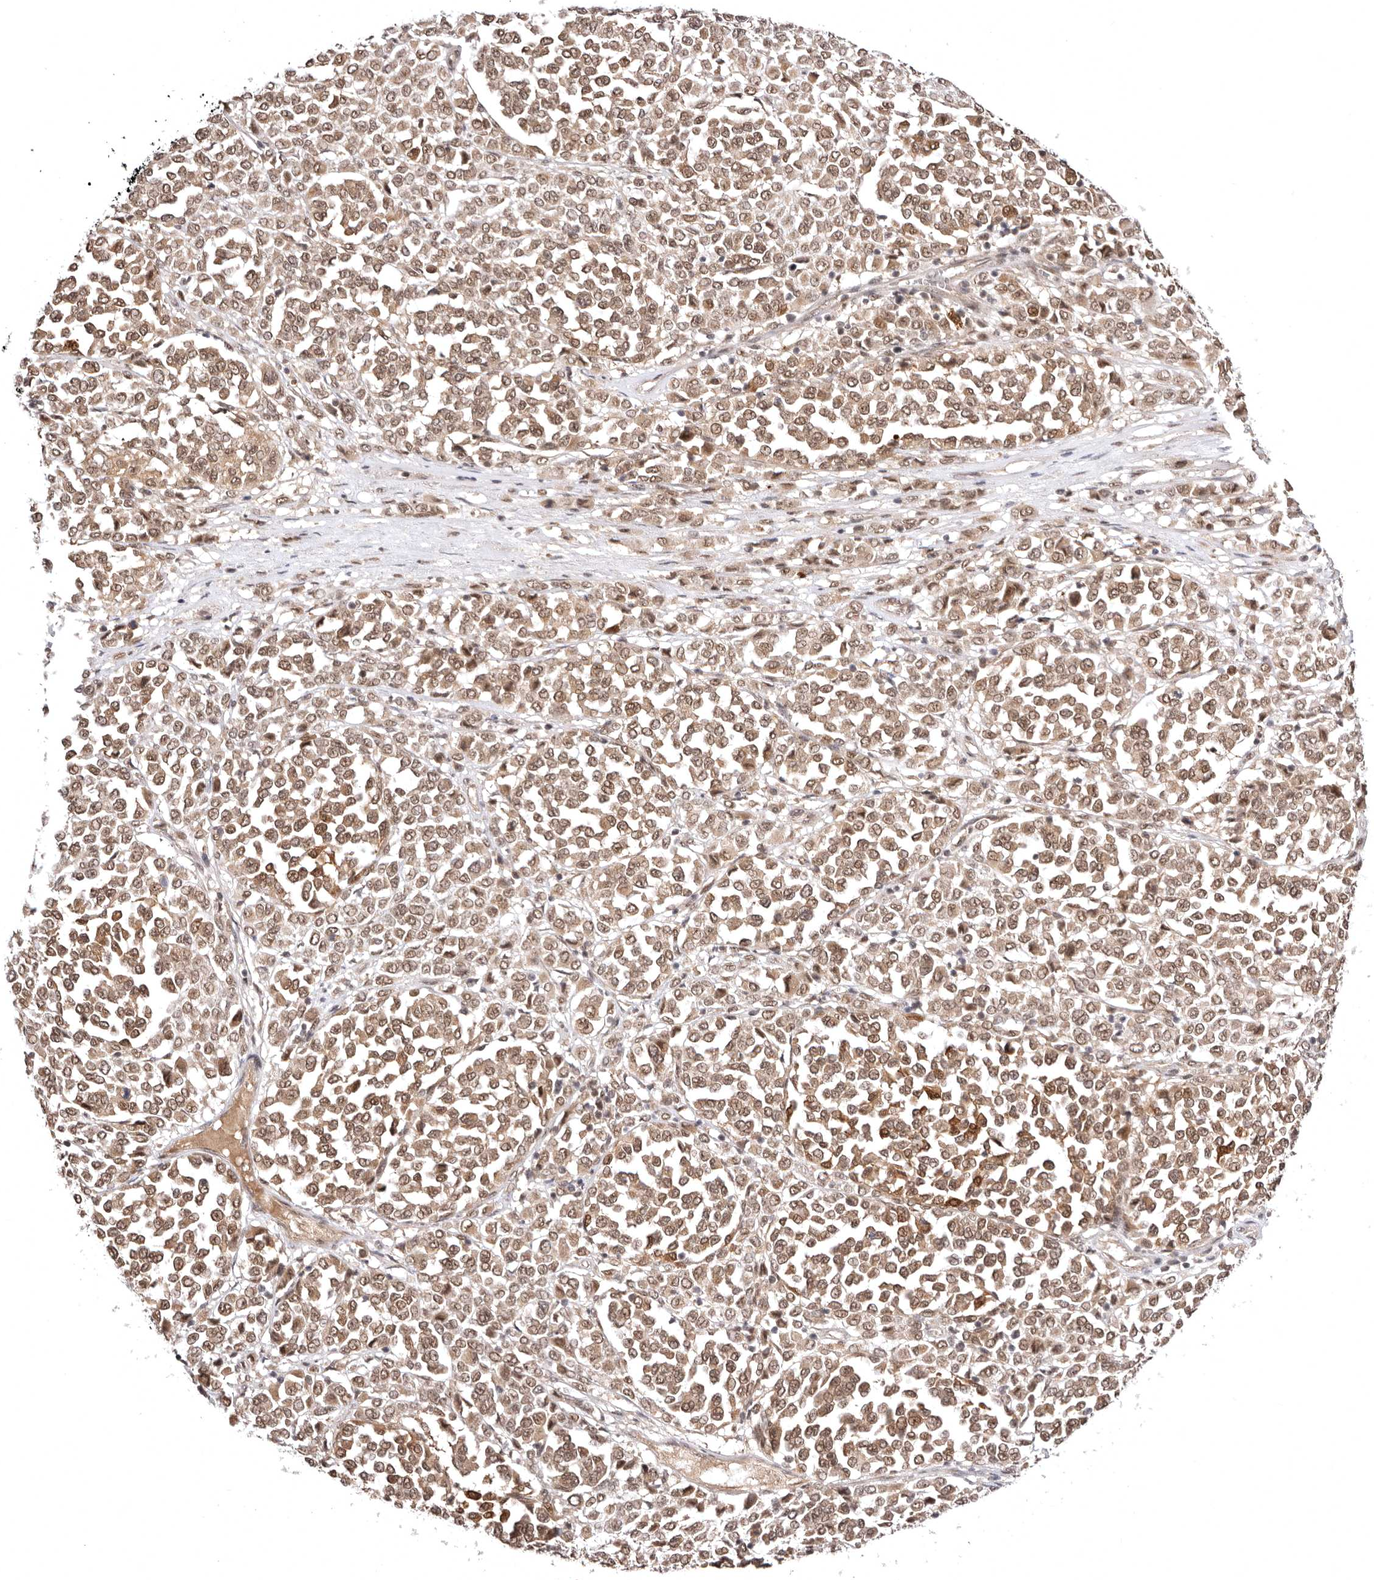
{"staining": {"intensity": "moderate", "quantity": ">75%", "location": "cytoplasmic/membranous,nuclear"}, "tissue": "melanoma", "cell_type": "Tumor cells", "image_type": "cancer", "snomed": [{"axis": "morphology", "description": "Malignant melanoma, Metastatic site"}, {"axis": "topography", "description": "Pancreas"}], "caption": "The photomicrograph demonstrates immunohistochemical staining of malignant melanoma (metastatic site). There is moderate cytoplasmic/membranous and nuclear positivity is identified in about >75% of tumor cells.", "gene": "MED8", "patient": {"sex": "female", "age": 30}}